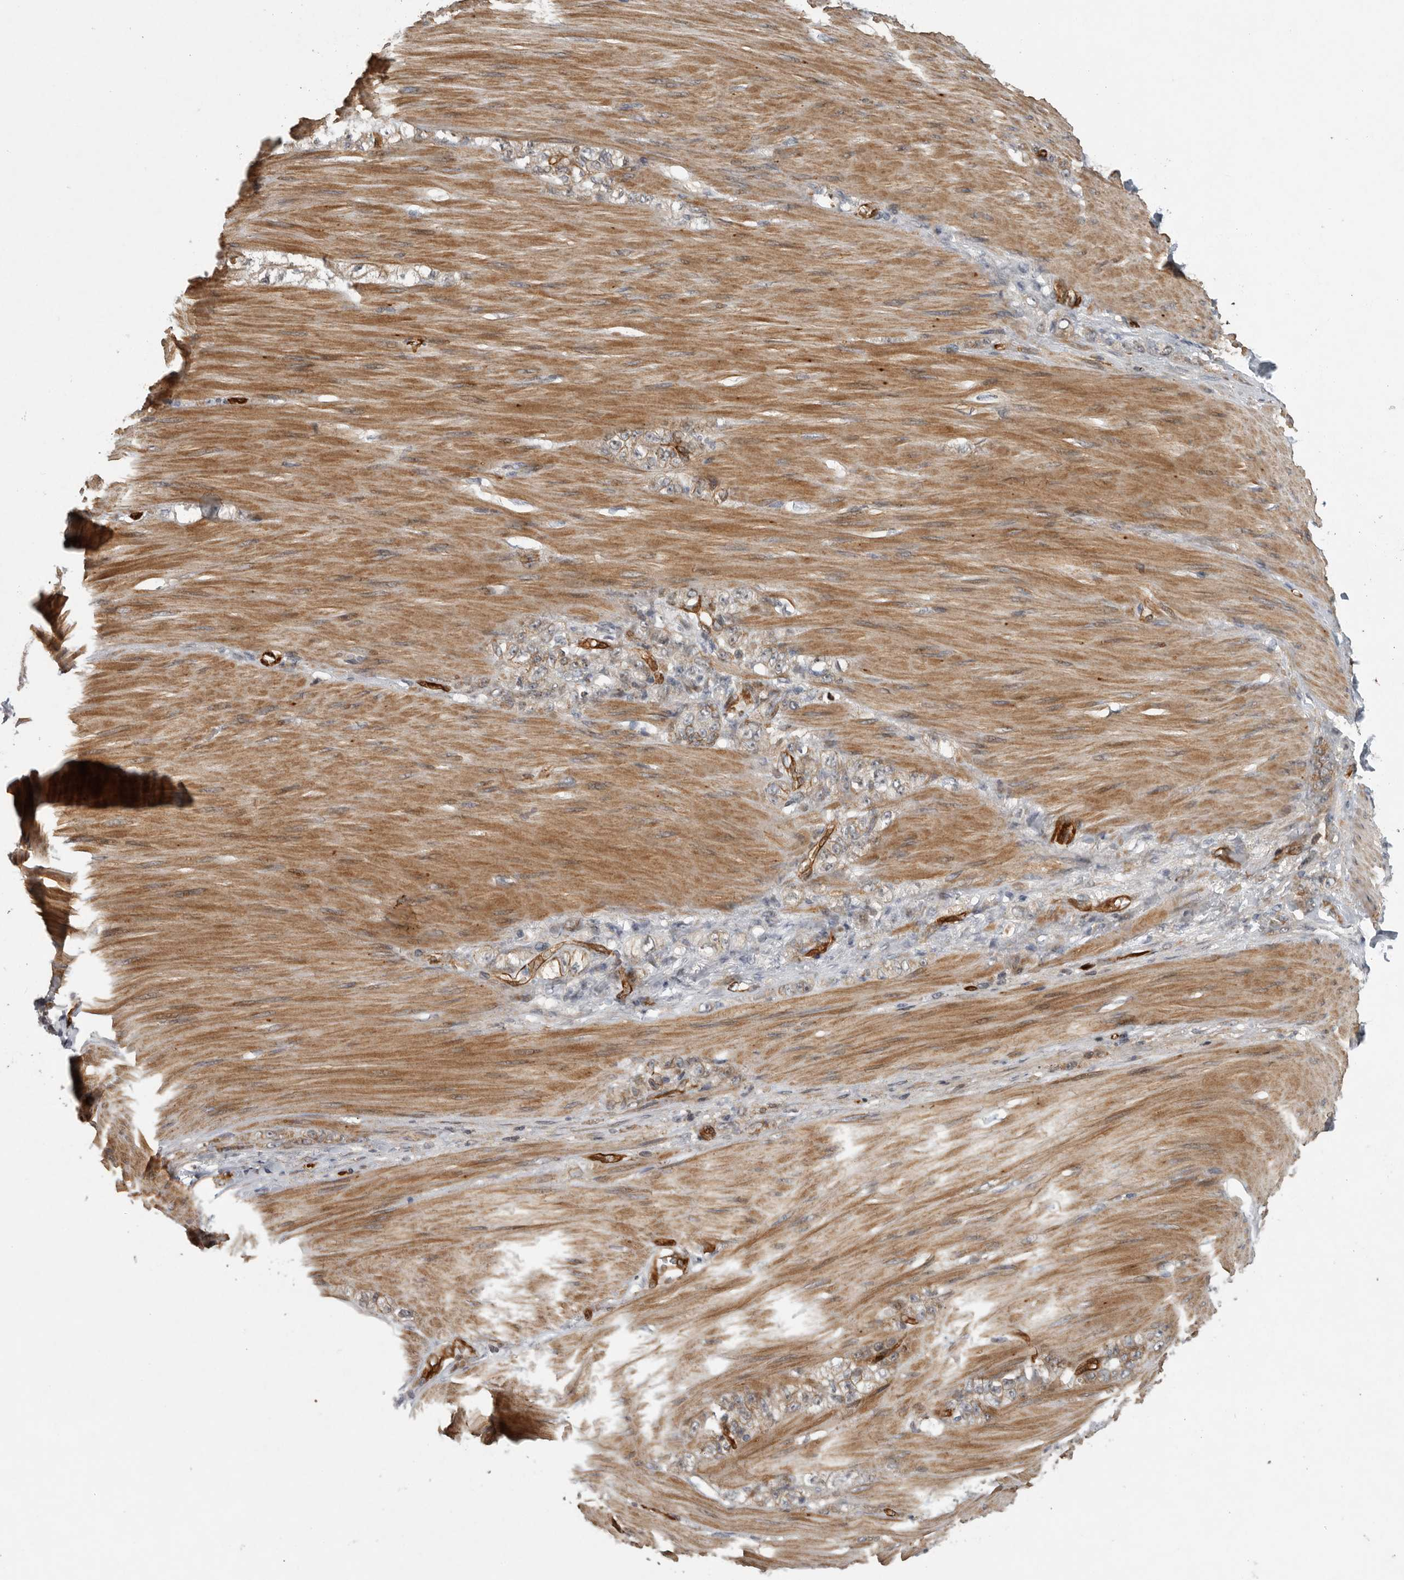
{"staining": {"intensity": "strong", "quantity": "25%-75%", "location": "cytoplasmic/membranous"}, "tissue": "stomach cancer", "cell_type": "Tumor cells", "image_type": "cancer", "snomed": [{"axis": "morphology", "description": "Normal tissue, NOS"}, {"axis": "morphology", "description": "Adenocarcinoma, NOS"}, {"axis": "topography", "description": "Stomach"}], "caption": "Human adenocarcinoma (stomach) stained with a brown dye reveals strong cytoplasmic/membranous positive staining in approximately 25%-75% of tumor cells.", "gene": "MPDZ", "patient": {"sex": "male", "age": 82}}